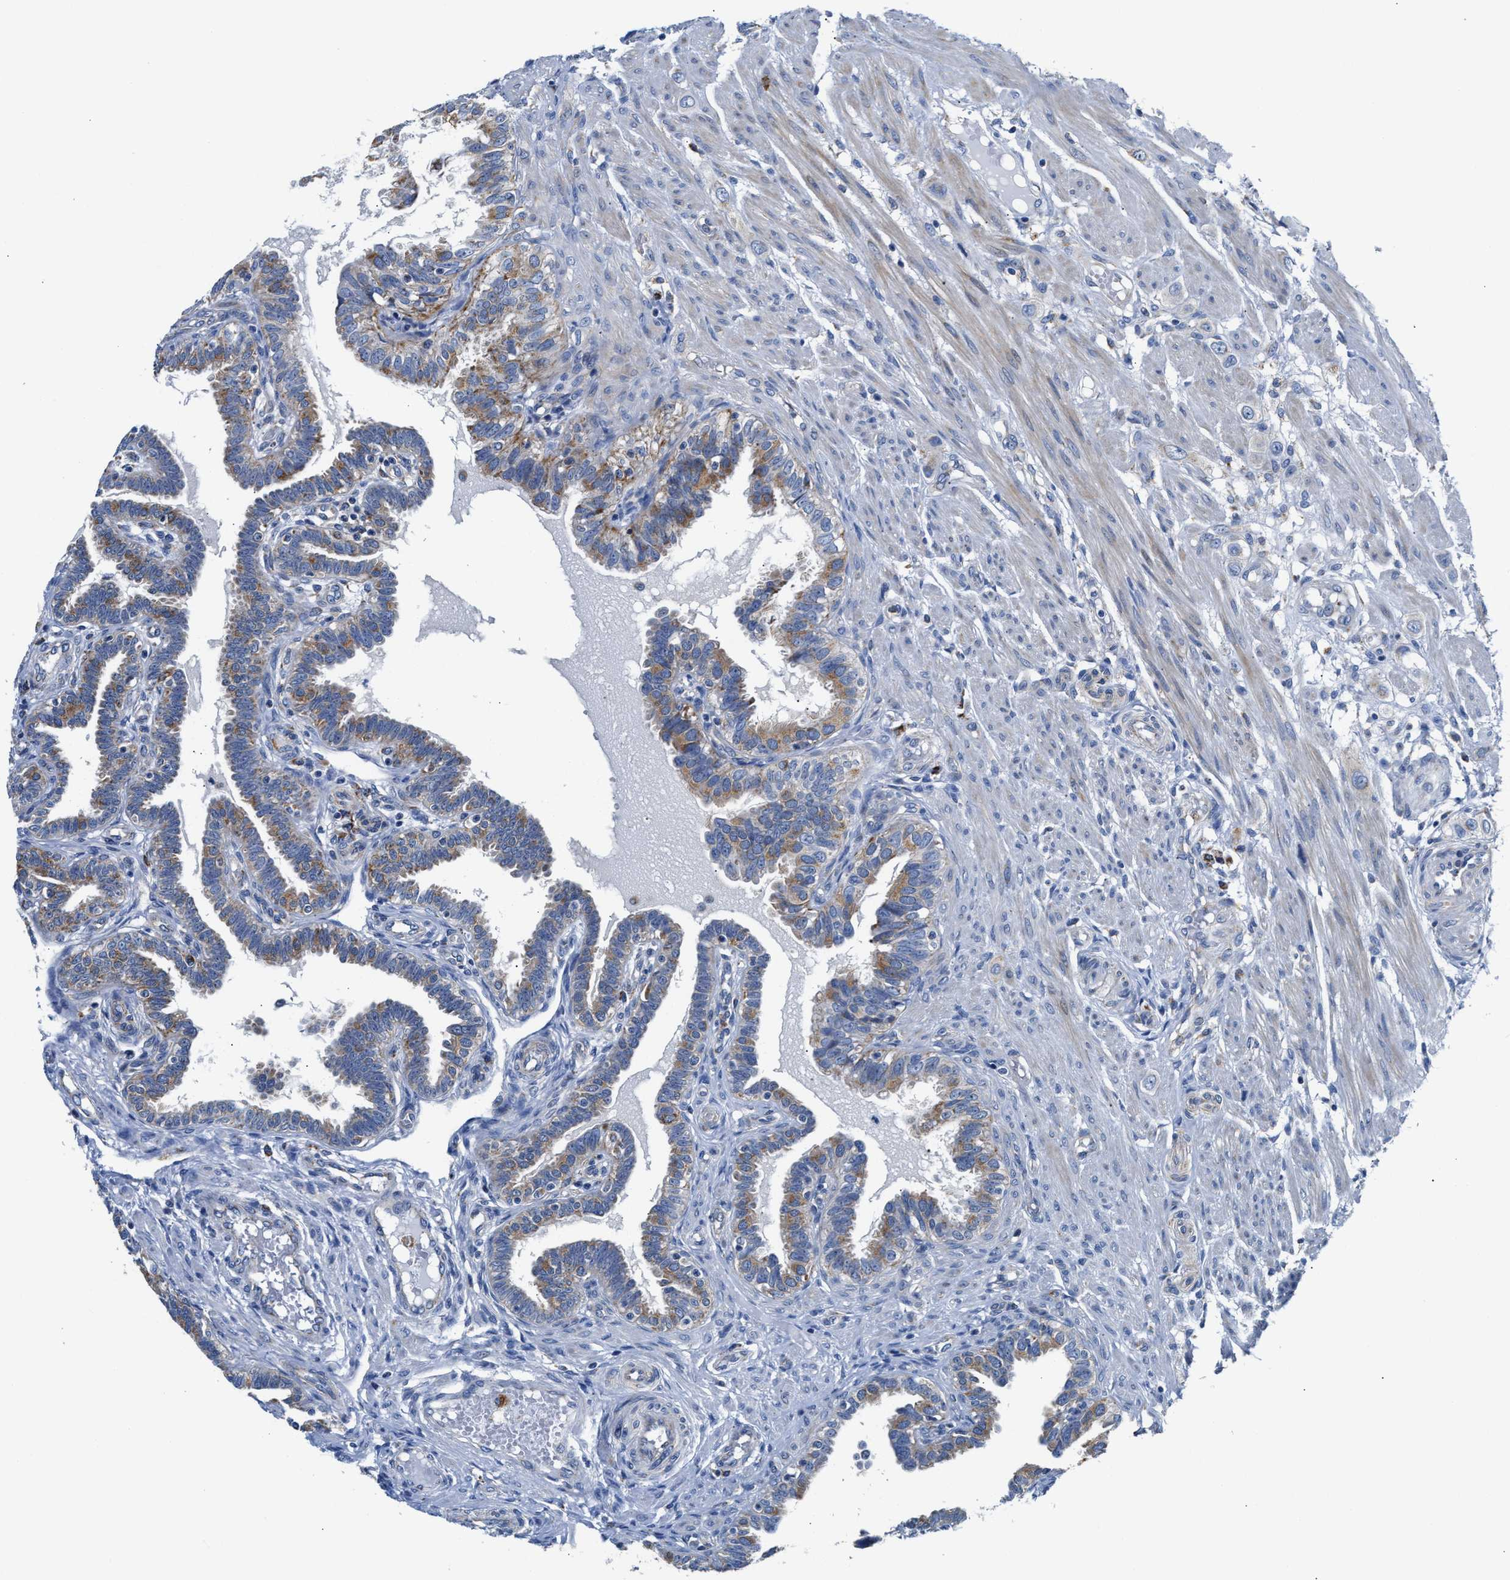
{"staining": {"intensity": "moderate", "quantity": "25%-75%", "location": "cytoplasmic/membranous"}, "tissue": "fallopian tube", "cell_type": "Glandular cells", "image_type": "normal", "snomed": [{"axis": "morphology", "description": "Normal tissue, NOS"}, {"axis": "topography", "description": "Fallopian tube"}, {"axis": "topography", "description": "Placenta"}], "caption": "Immunohistochemistry (IHC) micrograph of benign fallopian tube: human fallopian tube stained using immunohistochemistry exhibits medium levels of moderate protein expression localized specifically in the cytoplasmic/membranous of glandular cells, appearing as a cytoplasmic/membranous brown color.", "gene": "ACADVL", "patient": {"sex": "female", "age": 34}}